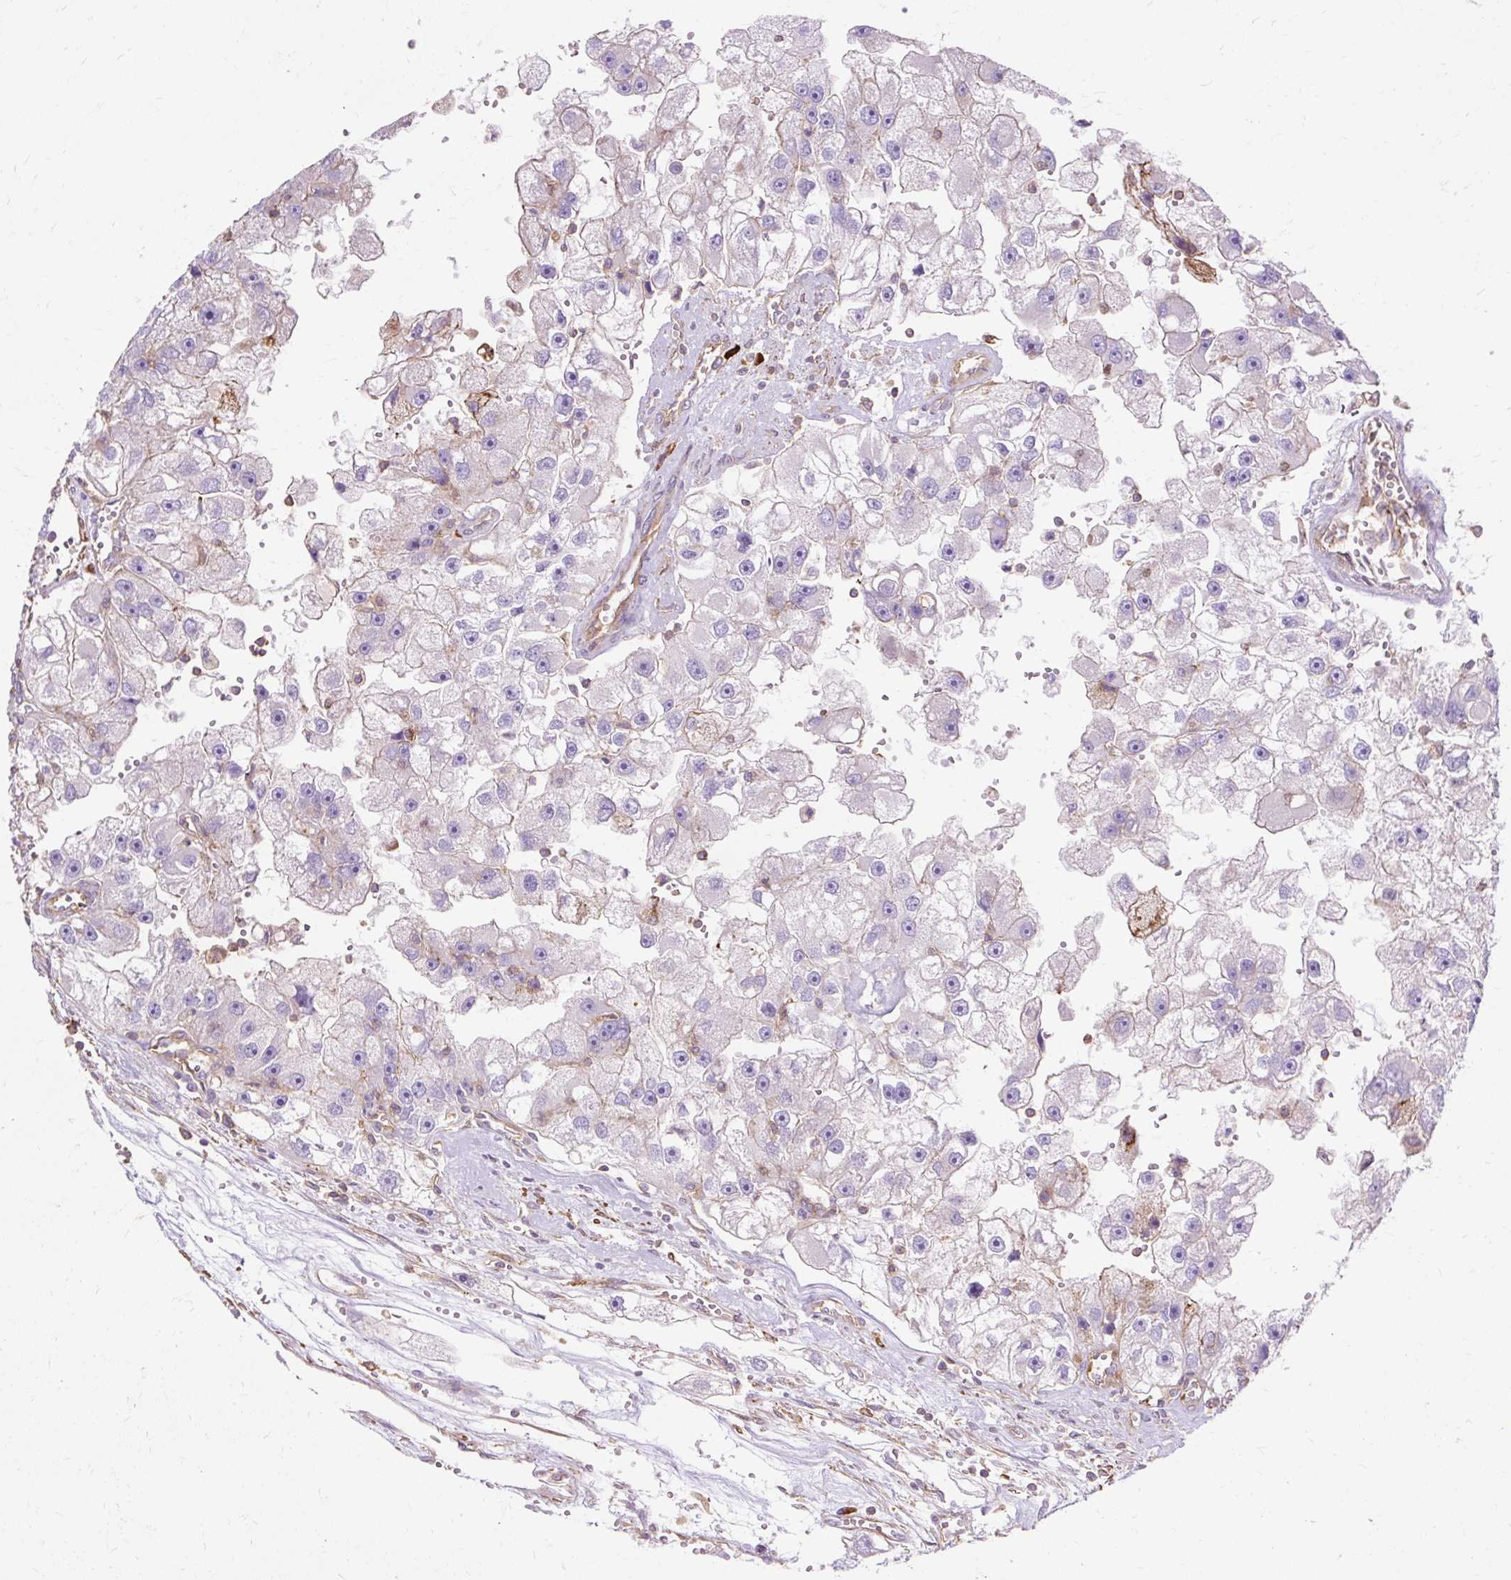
{"staining": {"intensity": "negative", "quantity": "none", "location": "none"}, "tissue": "renal cancer", "cell_type": "Tumor cells", "image_type": "cancer", "snomed": [{"axis": "morphology", "description": "Adenocarcinoma, NOS"}, {"axis": "topography", "description": "Kidney"}], "caption": "Micrograph shows no protein staining in tumor cells of renal cancer (adenocarcinoma) tissue. (DAB (3,3'-diaminobenzidine) immunohistochemistry with hematoxylin counter stain).", "gene": "TBC1D2B", "patient": {"sex": "male", "age": 63}}